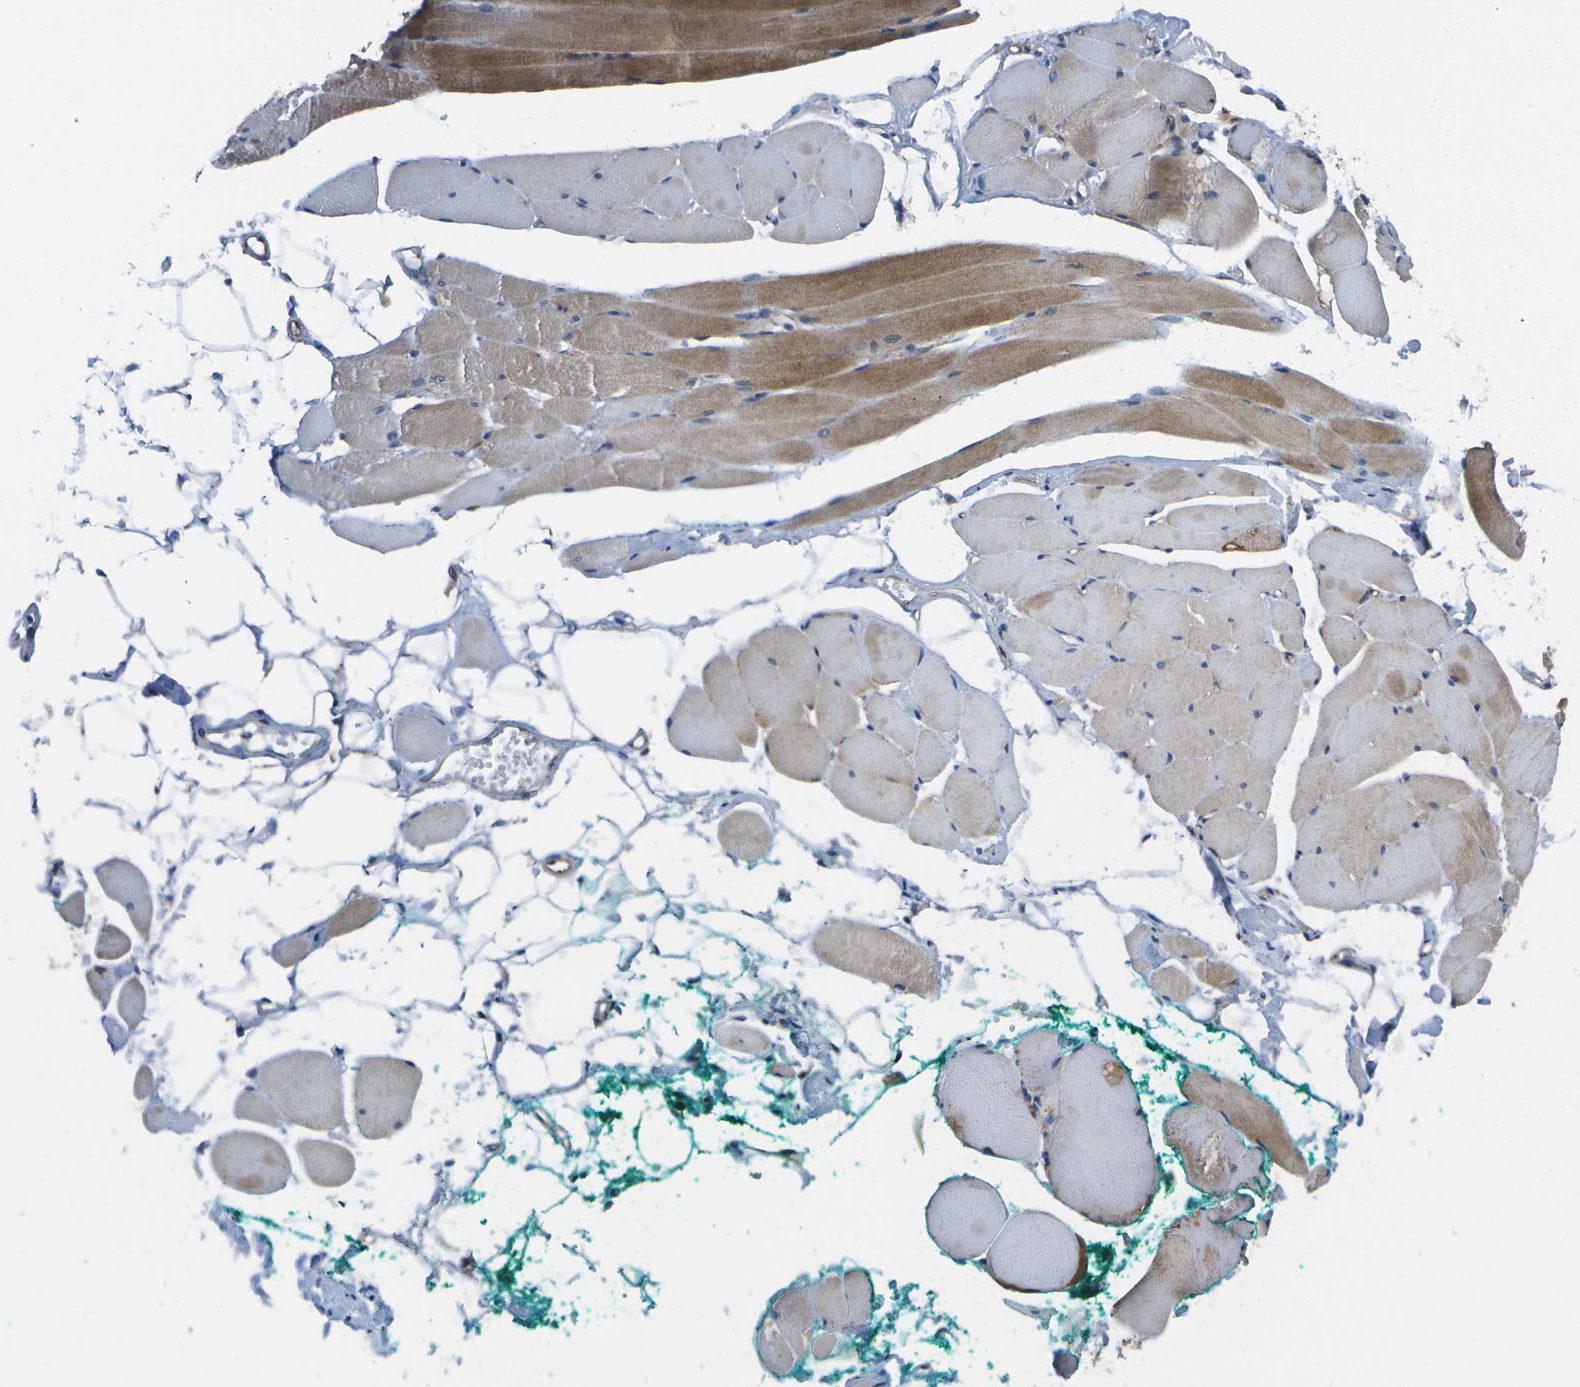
{"staining": {"intensity": "moderate", "quantity": ">75%", "location": "cytoplasmic/membranous"}, "tissue": "skeletal muscle", "cell_type": "Myocytes", "image_type": "normal", "snomed": [{"axis": "morphology", "description": "Normal tissue, NOS"}, {"axis": "topography", "description": "Skeletal muscle"}, {"axis": "topography", "description": "Peripheral nerve tissue"}], "caption": "DAB (3,3'-diaminobenzidine) immunohistochemical staining of normal skeletal muscle reveals moderate cytoplasmic/membranous protein staining in approximately >75% of myocytes. Immunohistochemistry (ihc) stains the protein of interest in brown and the nuclei are stained blue.", "gene": "MVK", "patient": {"sex": "female", "age": 84}}